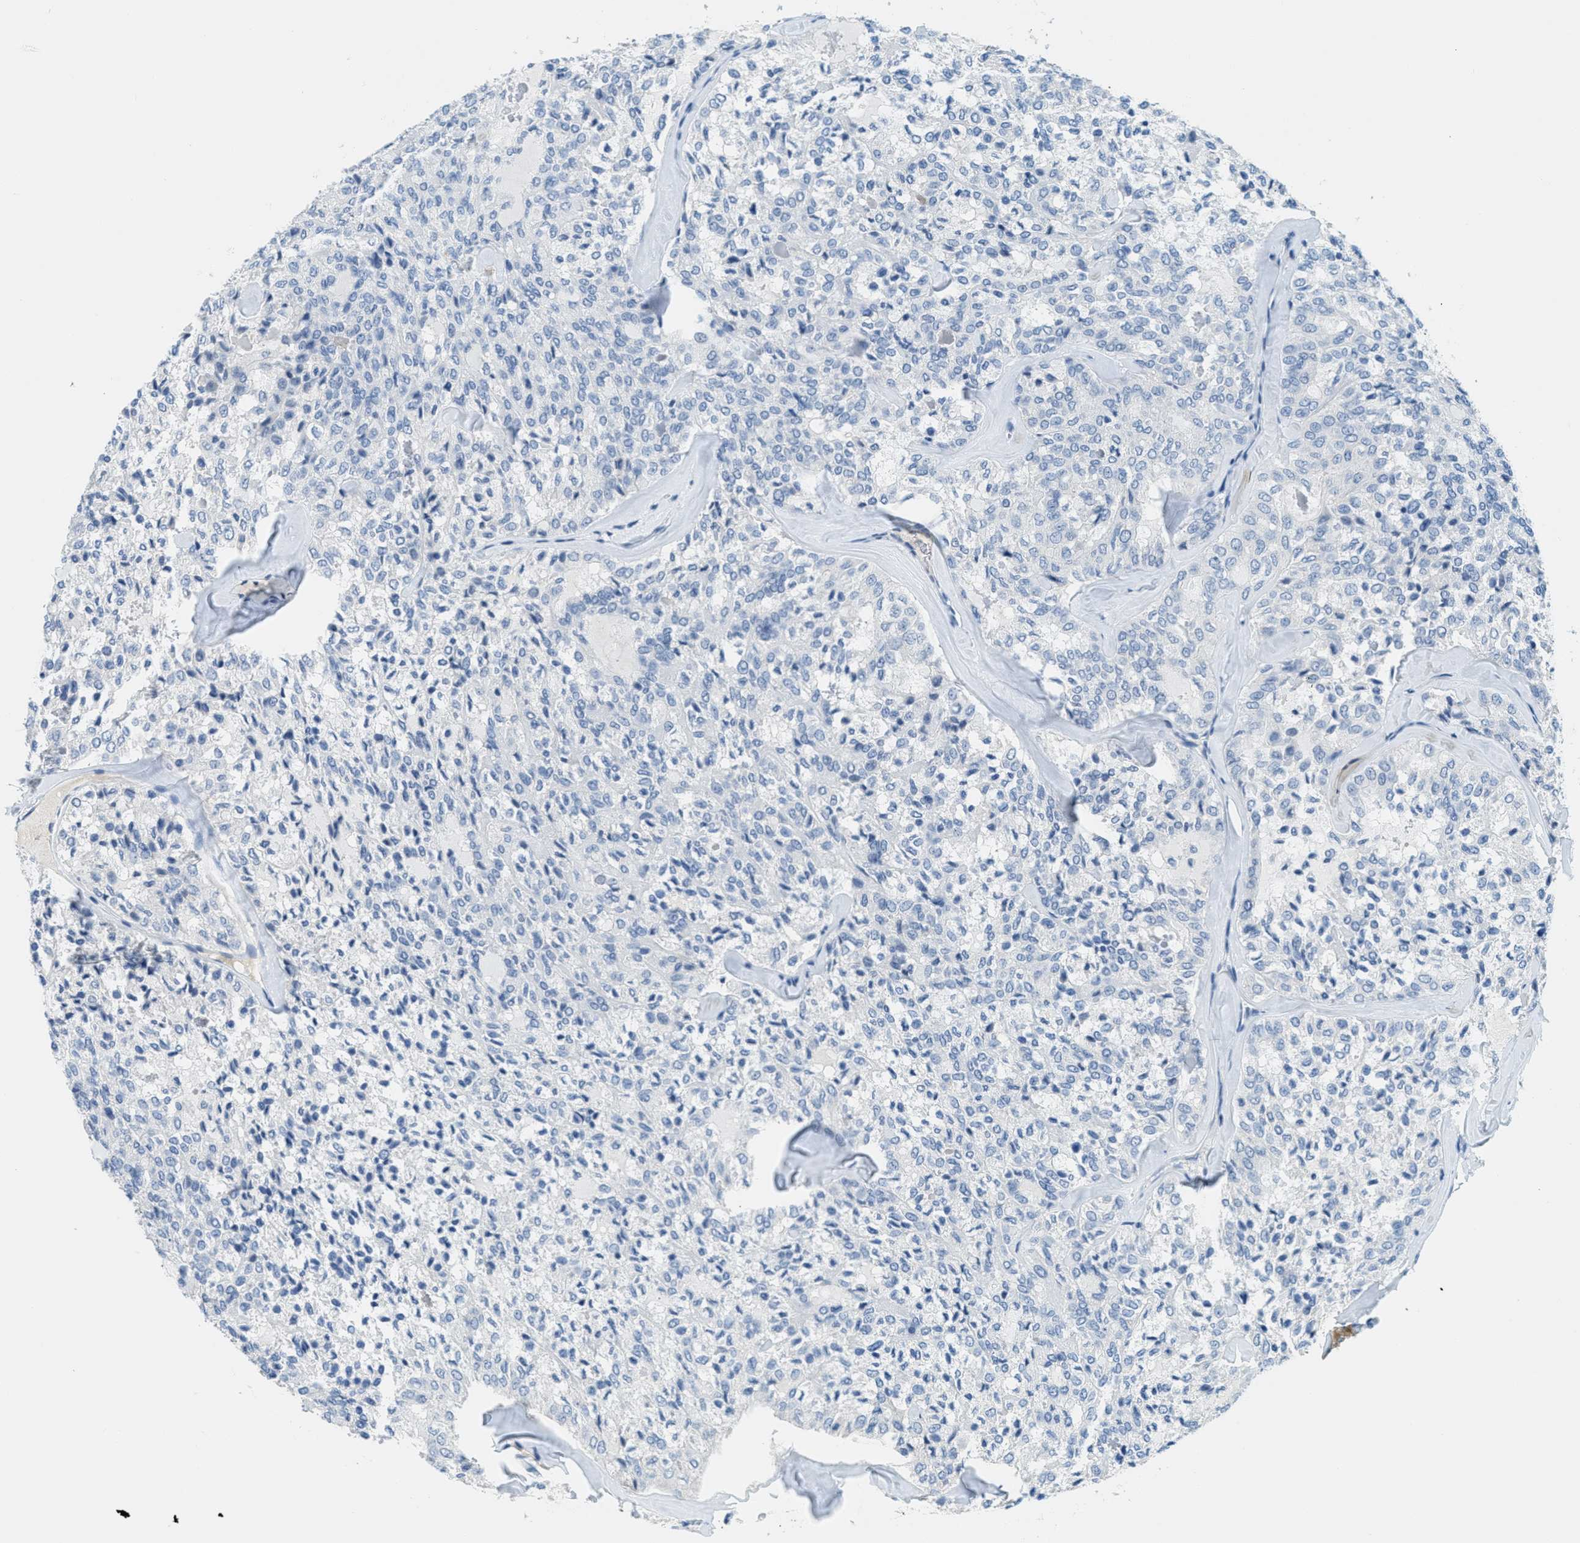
{"staining": {"intensity": "negative", "quantity": "none", "location": "none"}, "tissue": "thyroid cancer", "cell_type": "Tumor cells", "image_type": "cancer", "snomed": [{"axis": "morphology", "description": "Follicular adenoma carcinoma, NOS"}, {"axis": "topography", "description": "Thyroid gland"}], "caption": "Immunohistochemistry micrograph of neoplastic tissue: human thyroid follicular adenoma carcinoma stained with DAB (3,3'-diaminobenzidine) reveals no significant protein expression in tumor cells.", "gene": "A2M", "patient": {"sex": "male", "age": 75}}